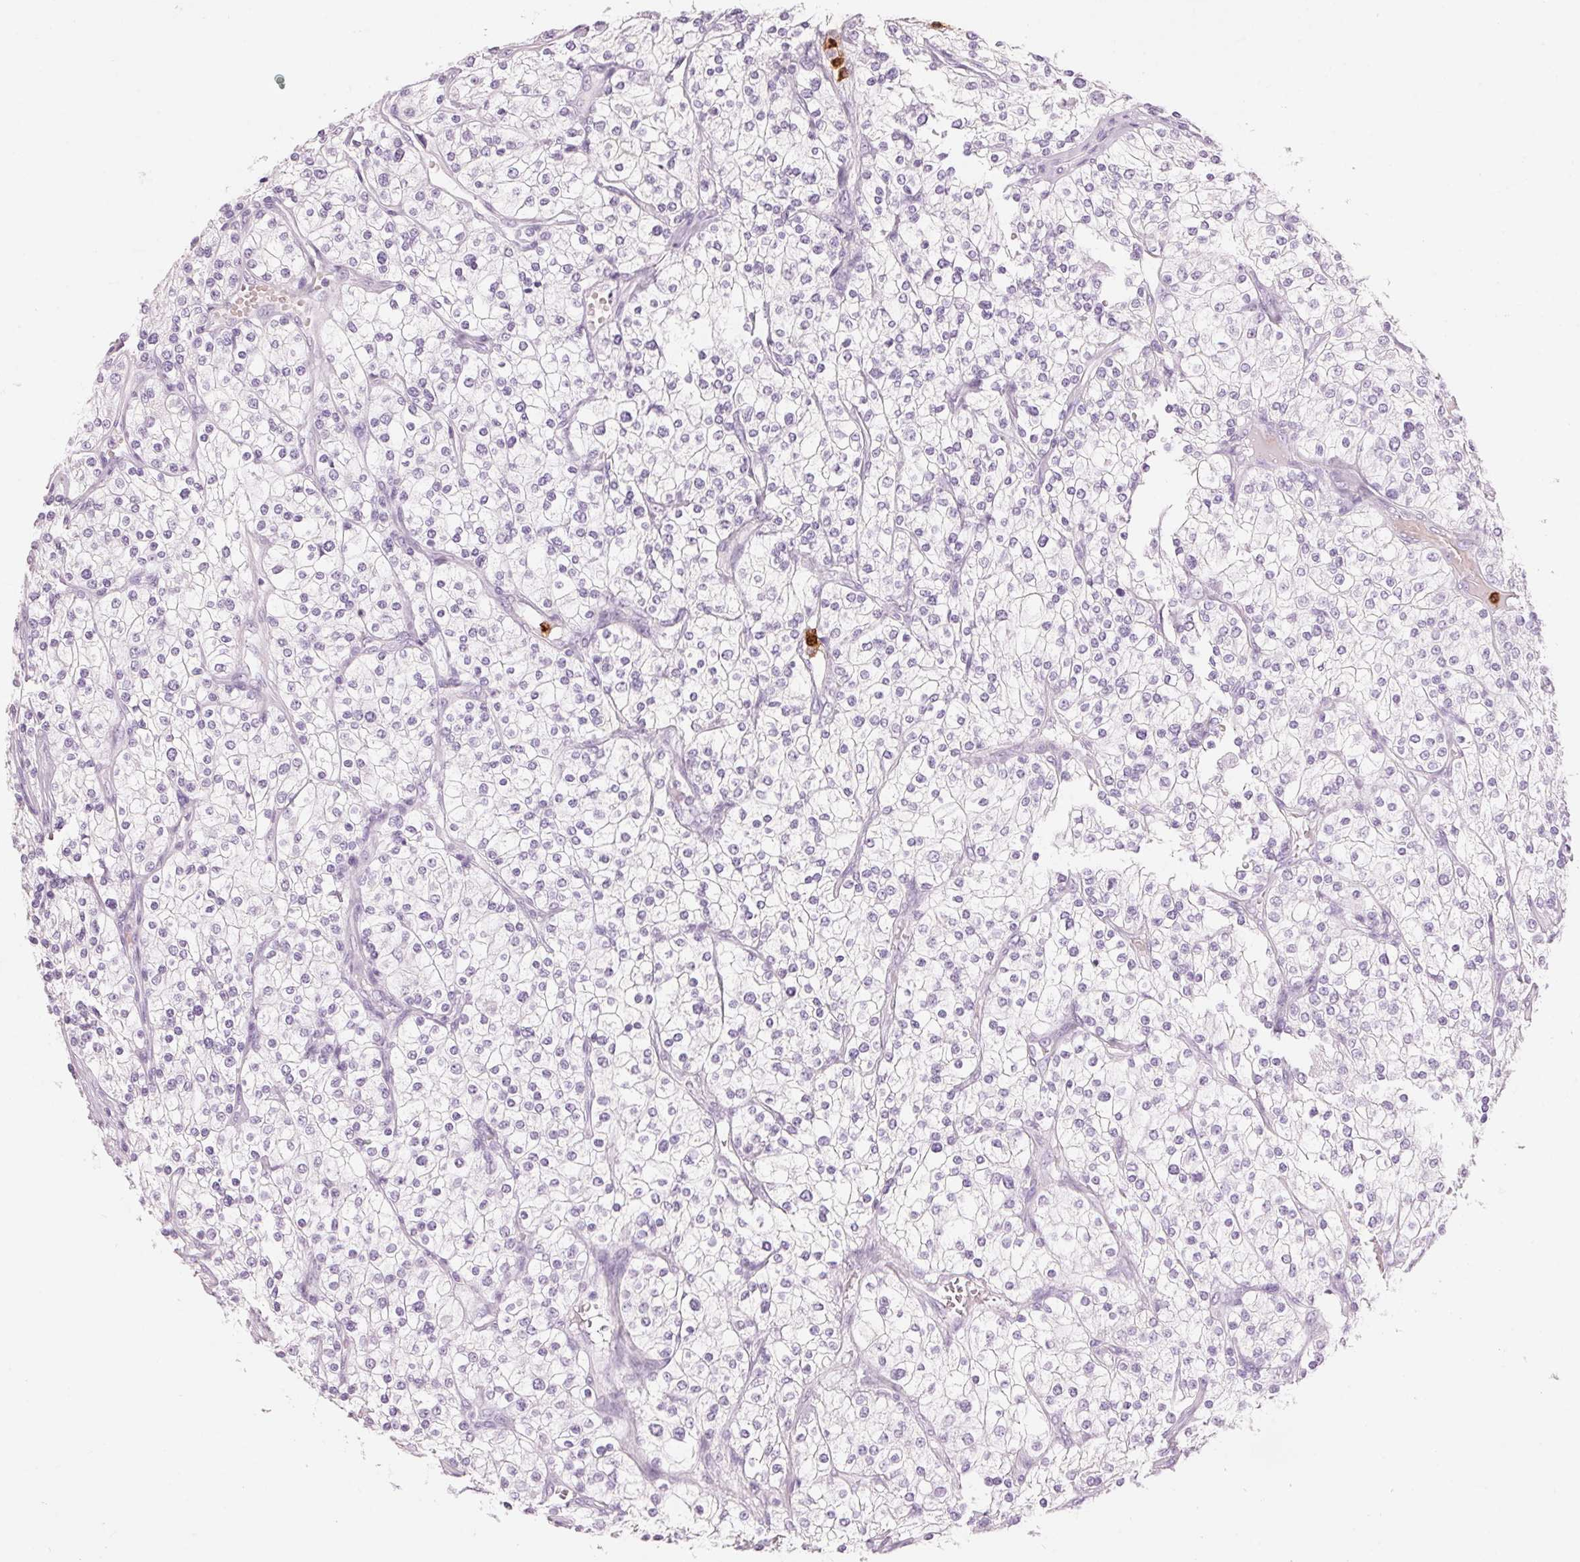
{"staining": {"intensity": "negative", "quantity": "none", "location": "none"}, "tissue": "renal cancer", "cell_type": "Tumor cells", "image_type": "cancer", "snomed": [{"axis": "morphology", "description": "Adenocarcinoma, NOS"}, {"axis": "topography", "description": "Kidney"}], "caption": "The image shows no significant positivity in tumor cells of renal cancer.", "gene": "KLK7", "patient": {"sex": "male", "age": 80}}